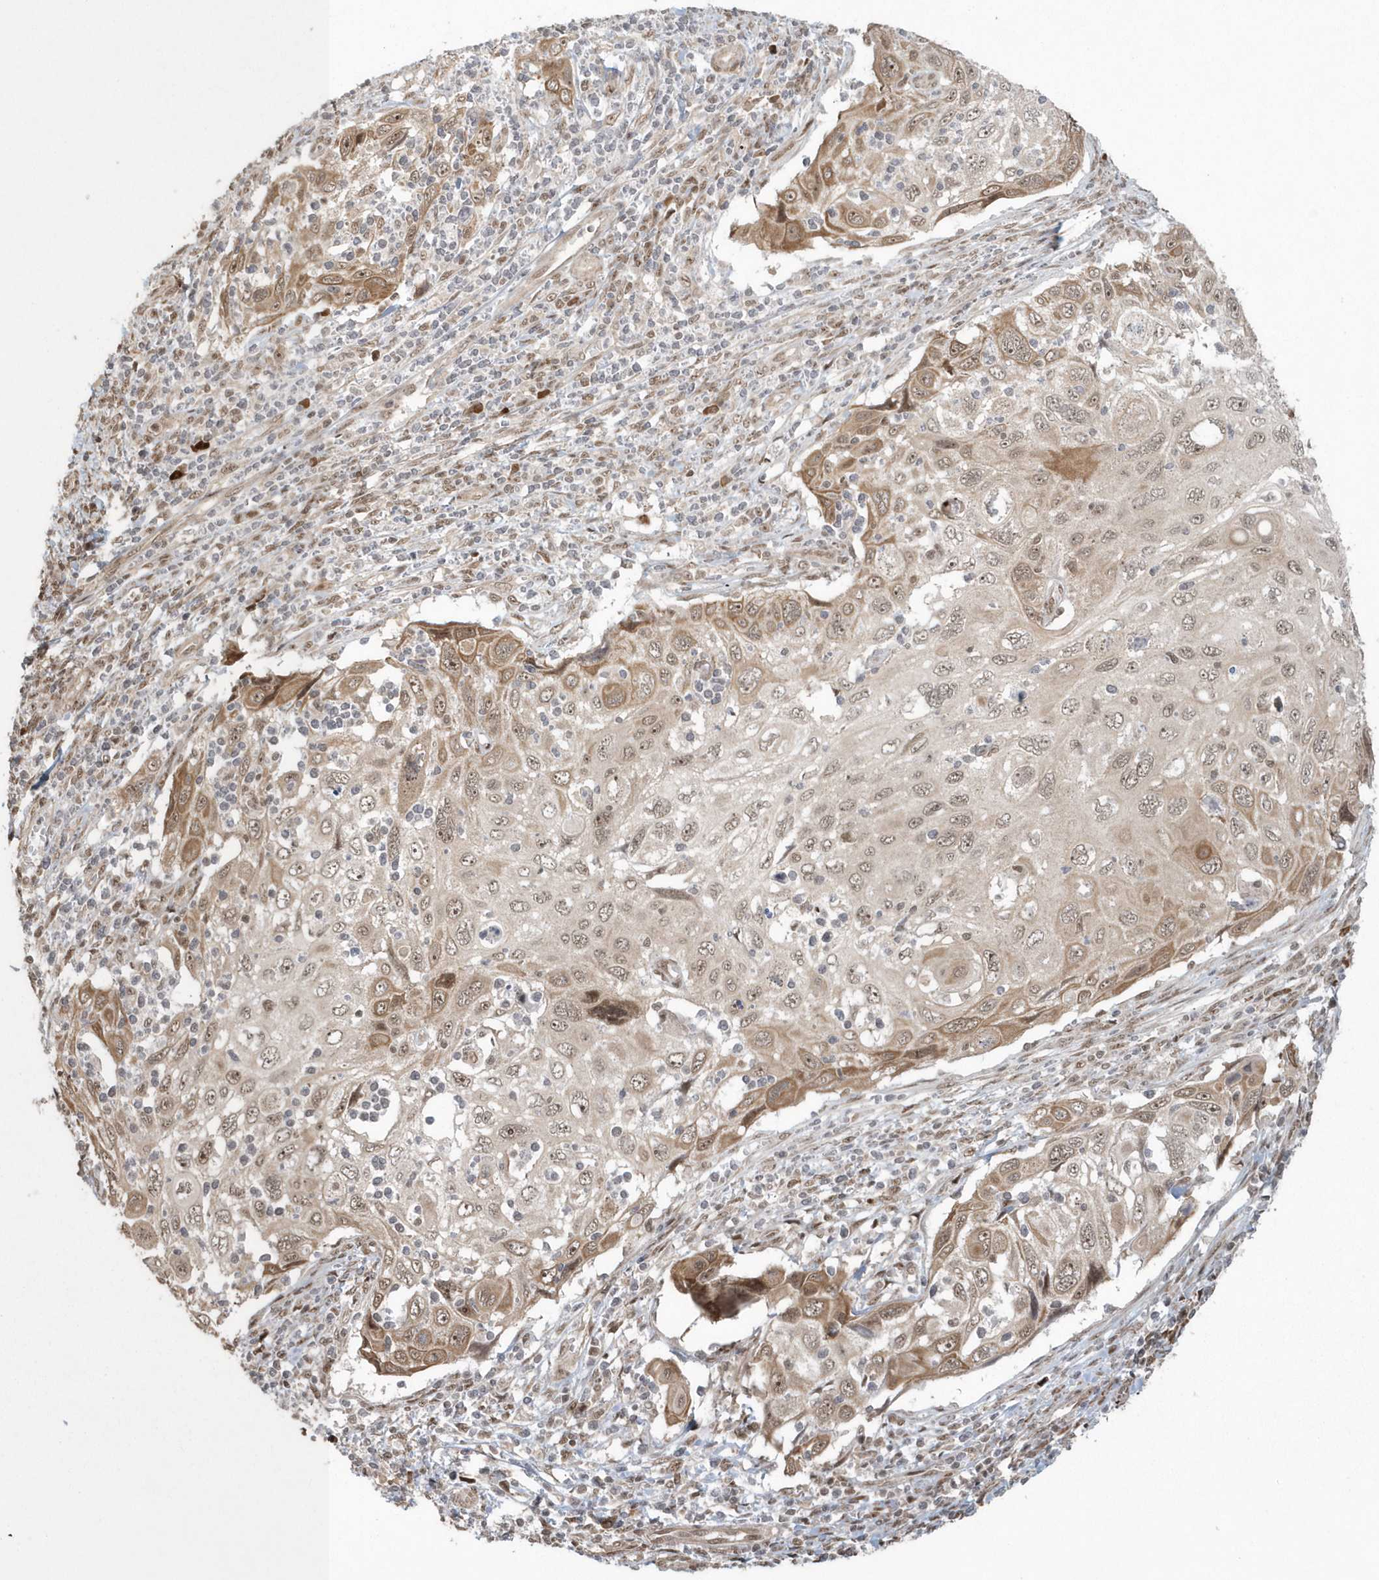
{"staining": {"intensity": "moderate", "quantity": "25%-75%", "location": "cytoplasmic/membranous,nuclear"}, "tissue": "cervical cancer", "cell_type": "Tumor cells", "image_type": "cancer", "snomed": [{"axis": "morphology", "description": "Squamous cell carcinoma, NOS"}, {"axis": "topography", "description": "Cervix"}], "caption": "Protein positivity by IHC reveals moderate cytoplasmic/membranous and nuclear staining in approximately 25%-75% of tumor cells in cervical squamous cell carcinoma.", "gene": "EPB41L4A", "patient": {"sex": "female", "age": 70}}